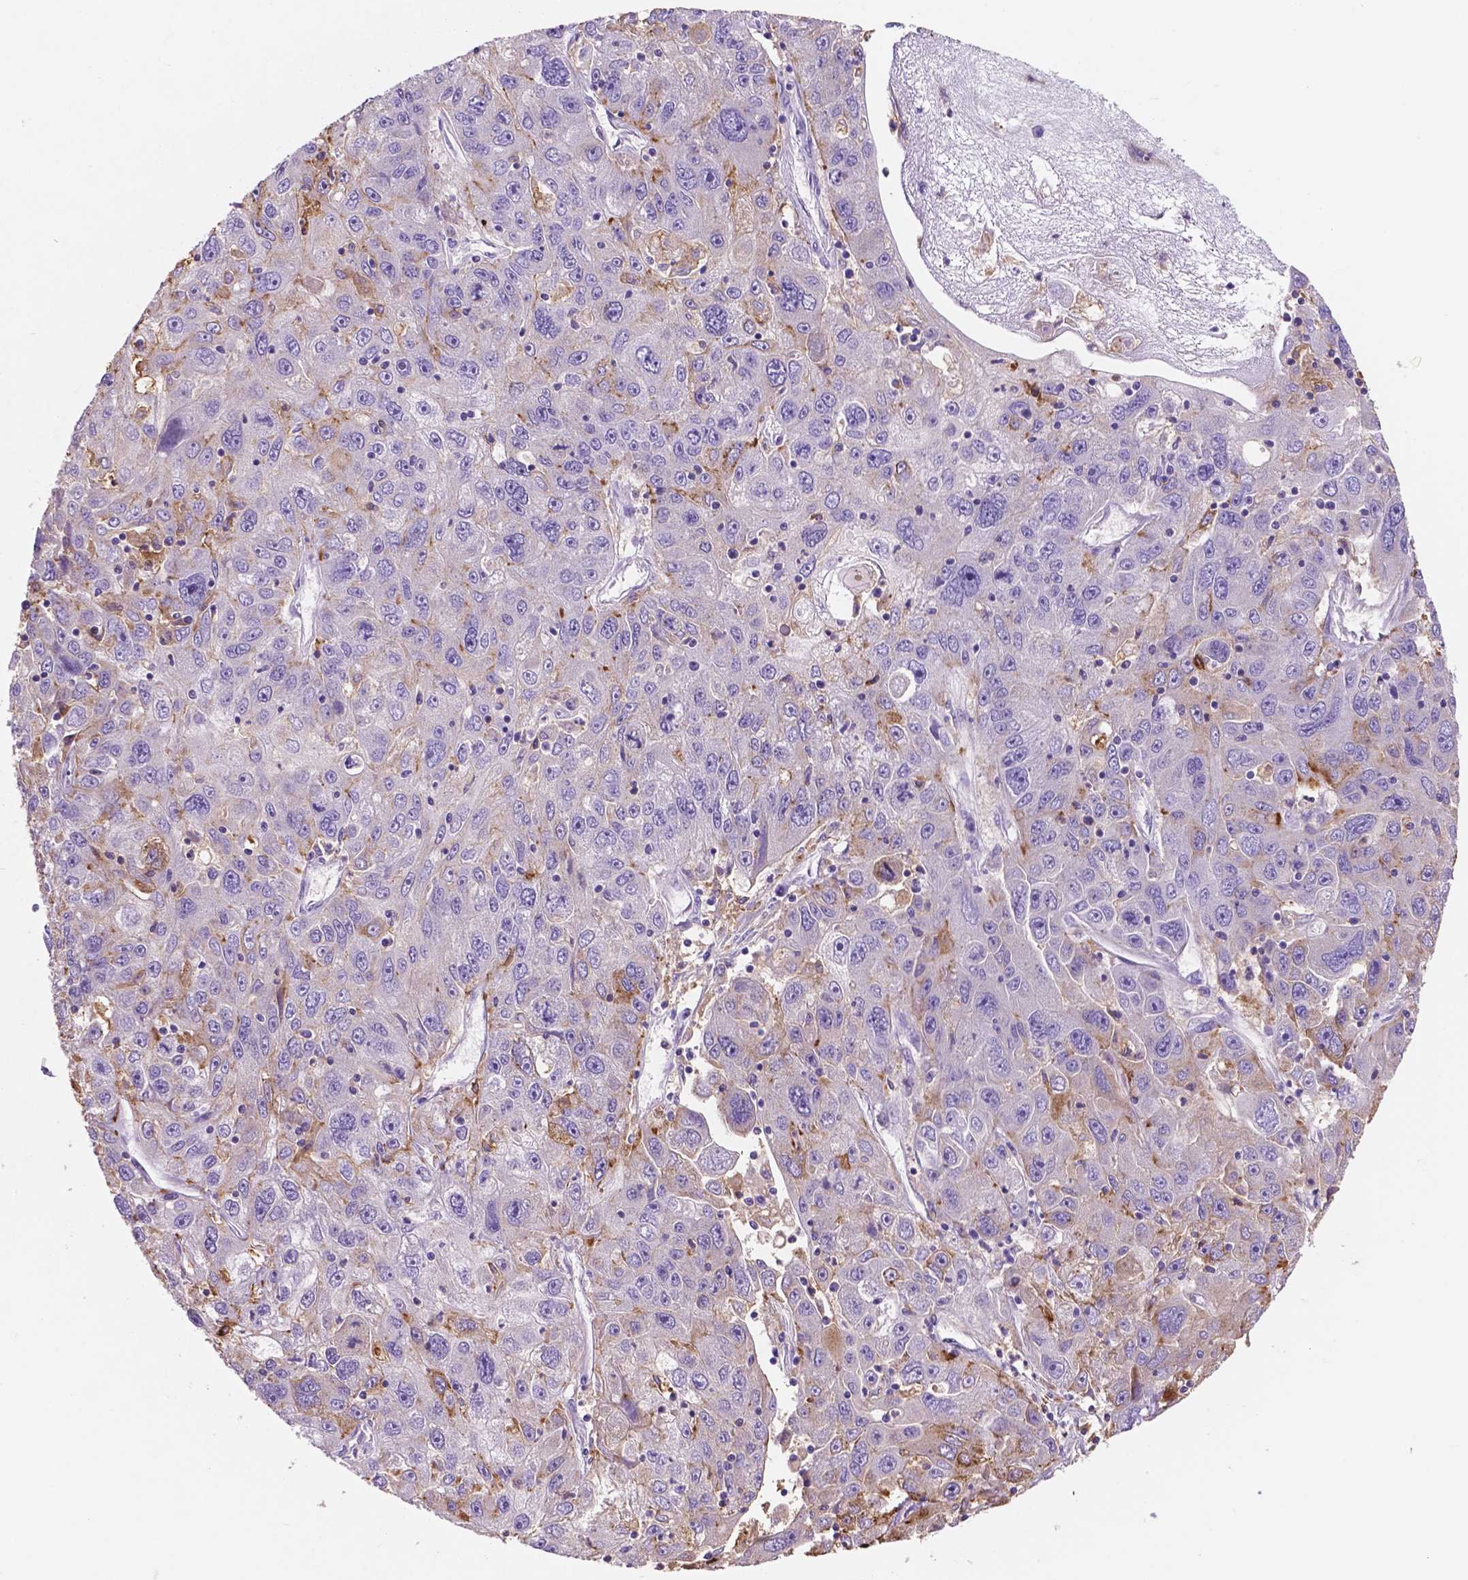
{"staining": {"intensity": "moderate", "quantity": "<25%", "location": "cytoplasmic/membranous"}, "tissue": "stomach cancer", "cell_type": "Tumor cells", "image_type": "cancer", "snomed": [{"axis": "morphology", "description": "Adenocarcinoma, NOS"}, {"axis": "topography", "description": "Stomach"}], "caption": "Adenocarcinoma (stomach) stained with a brown dye demonstrates moderate cytoplasmic/membranous positive positivity in approximately <25% of tumor cells.", "gene": "MKRN2OS", "patient": {"sex": "male", "age": 56}}